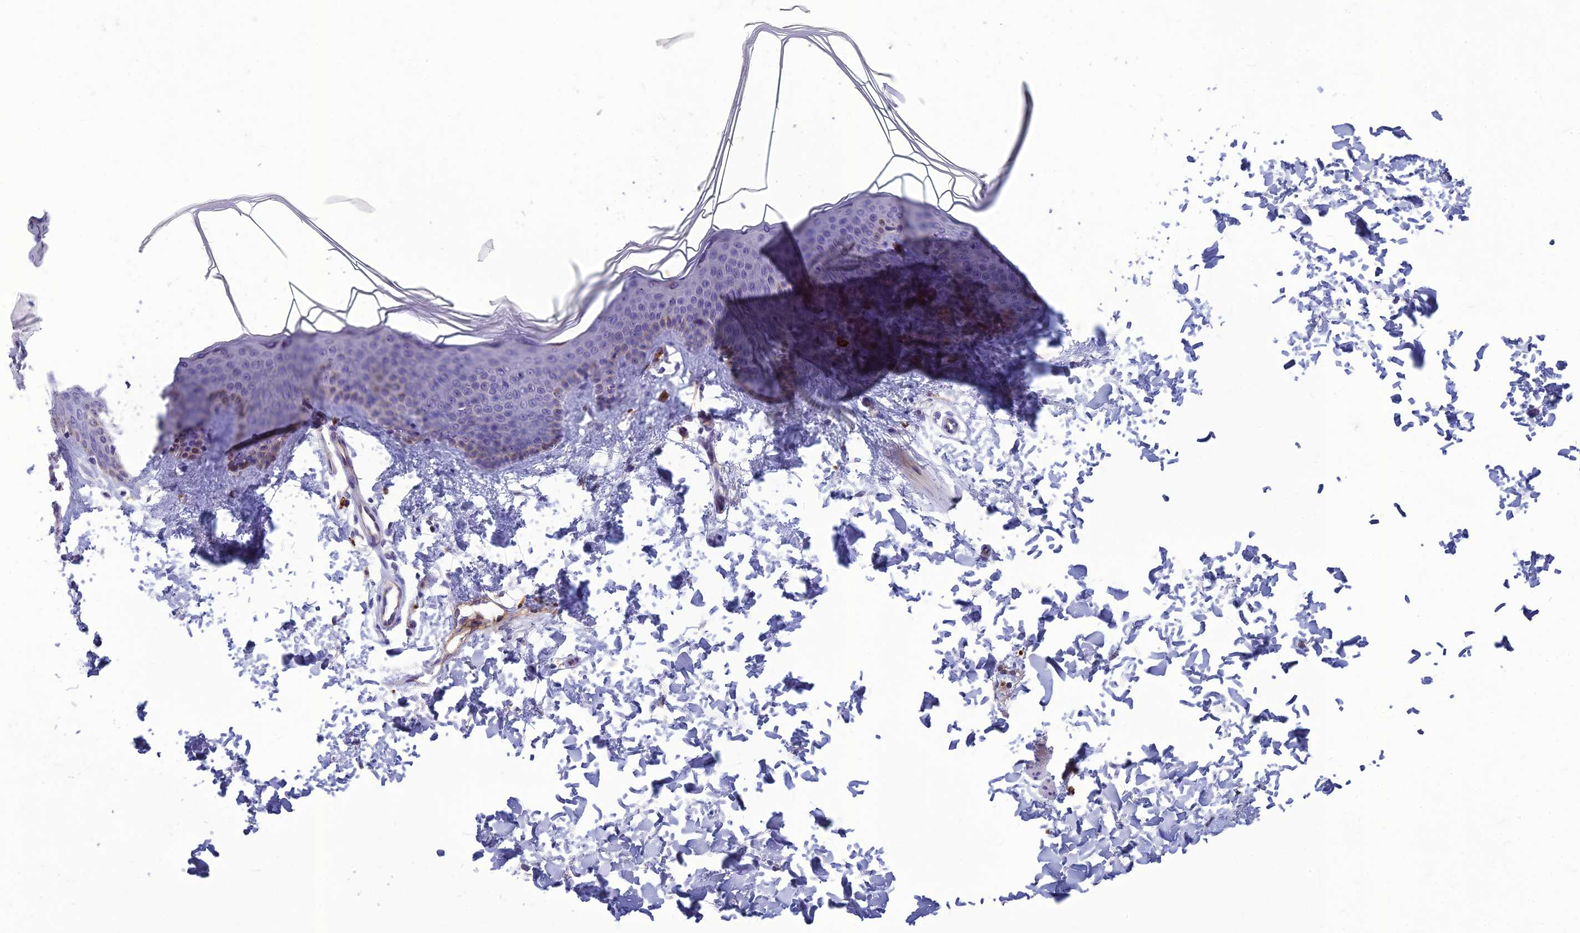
{"staining": {"intensity": "negative", "quantity": "none", "location": "none"}, "tissue": "skin", "cell_type": "Fibroblasts", "image_type": "normal", "snomed": [{"axis": "morphology", "description": "Normal tissue, NOS"}, {"axis": "topography", "description": "Skin"}], "caption": "Immunohistochemistry image of unremarkable skin stained for a protein (brown), which displays no expression in fibroblasts.", "gene": "BBS7", "patient": {"sex": "male", "age": 36}}